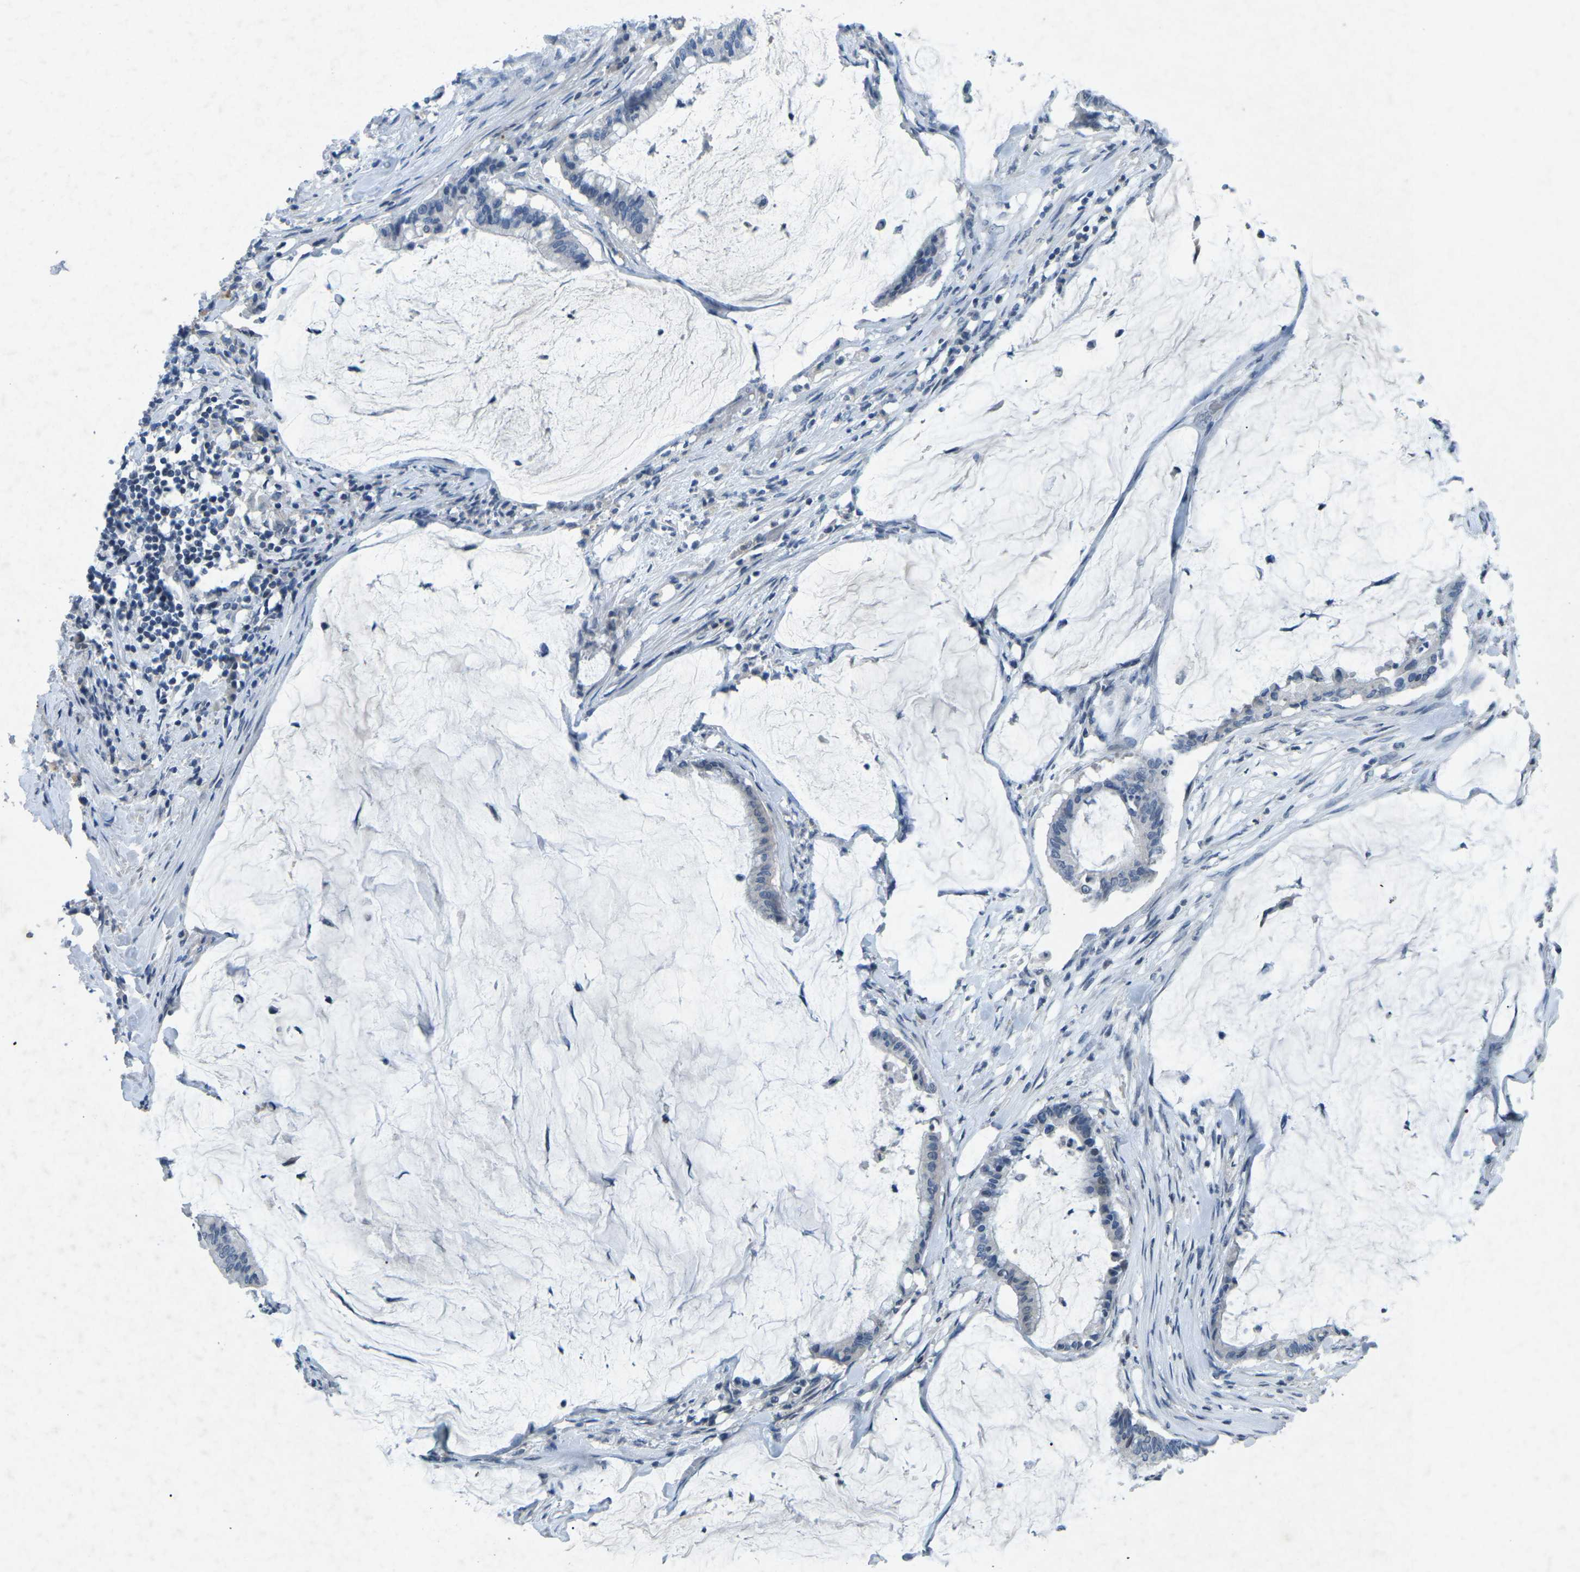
{"staining": {"intensity": "negative", "quantity": "none", "location": "none"}, "tissue": "pancreatic cancer", "cell_type": "Tumor cells", "image_type": "cancer", "snomed": [{"axis": "morphology", "description": "Adenocarcinoma, NOS"}, {"axis": "topography", "description": "Pancreas"}], "caption": "This is an IHC micrograph of human pancreatic cancer. There is no positivity in tumor cells.", "gene": "A1BG", "patient": {"sex": "male", "age": 41}}